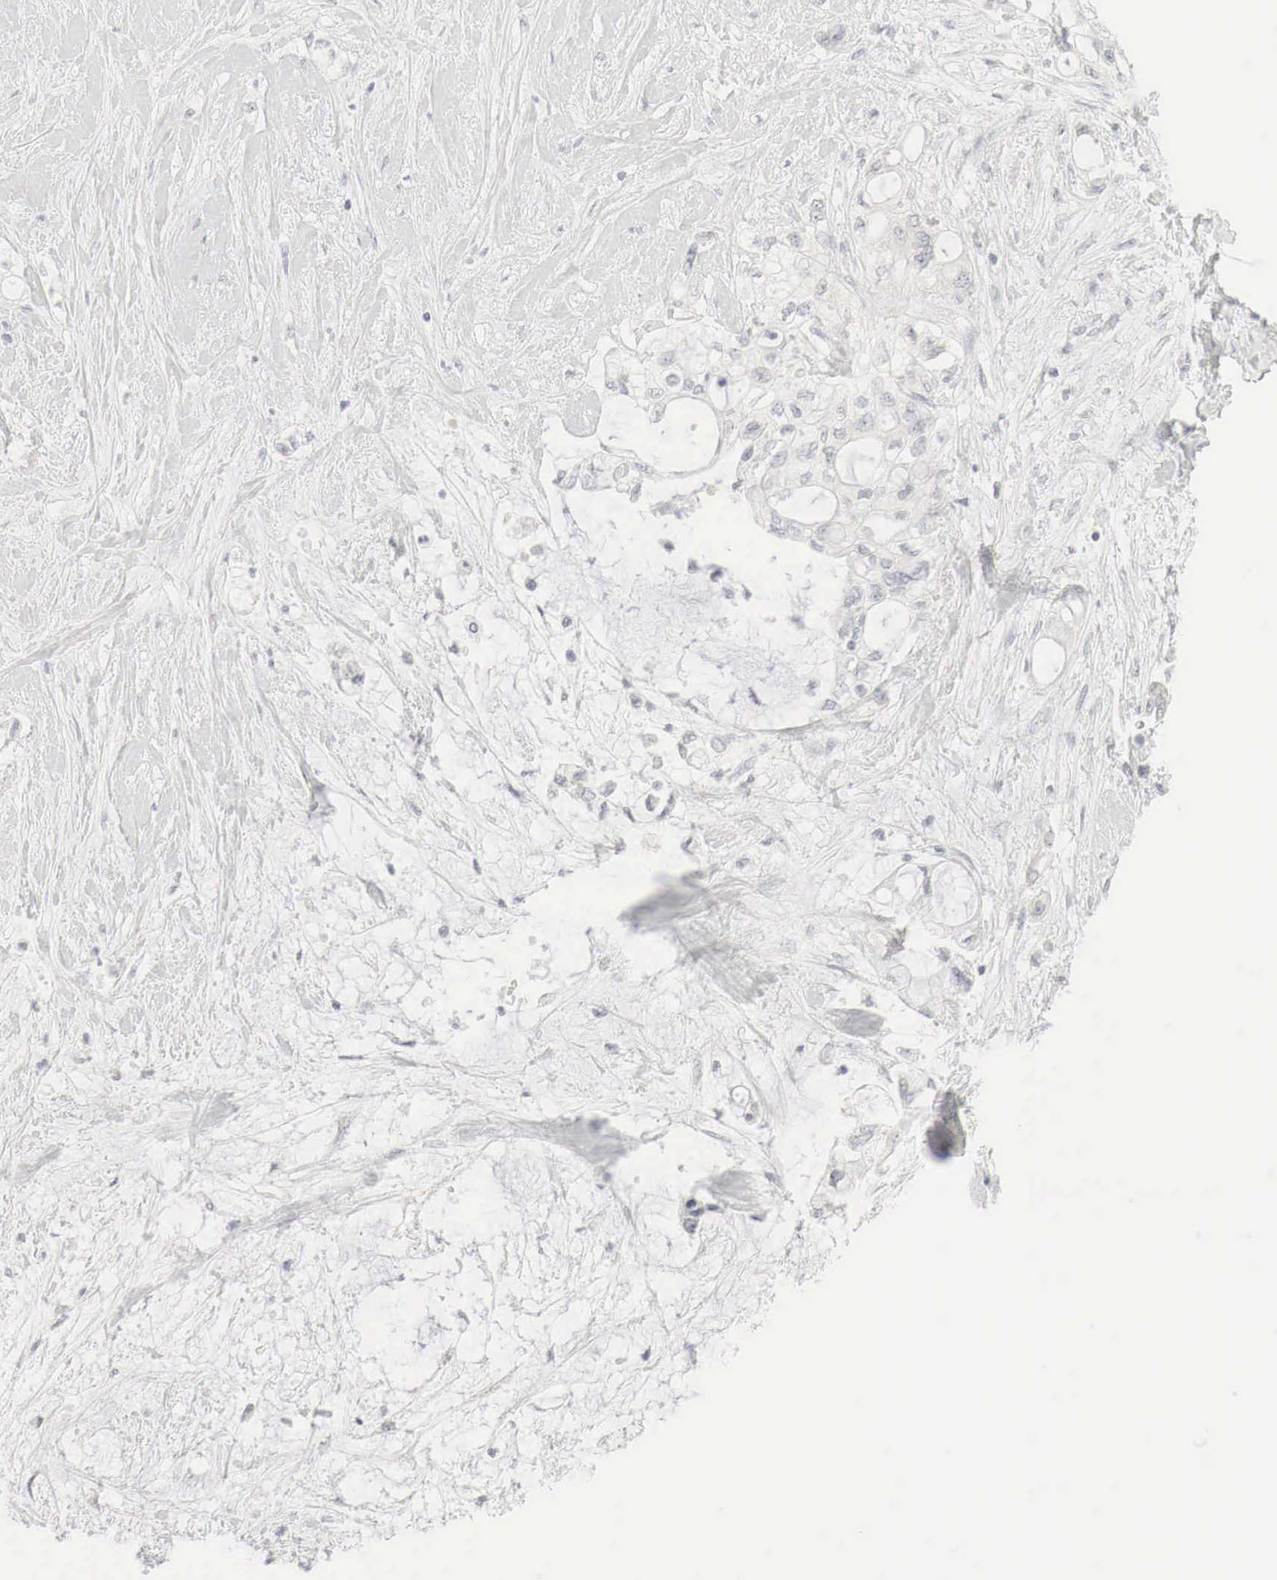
{"staining": {"intensity": "negative", "quantity": "none", "location": "none"}, "tissue": "pancreatic cancer", "cell_type": "Tumor cells", "image_type": "cancer", "snomed": [{"axis": "morphology", "description": "Adenocarcinoma, NOS"}, {"axis": "topography", "description": "Pancreas"}], "caption": "There is no significant staining in tumor cells of pancreatic cancer (adenocarcinoma).", "gene": "TP63", "patient": {"sex": "female", "age": 70}}